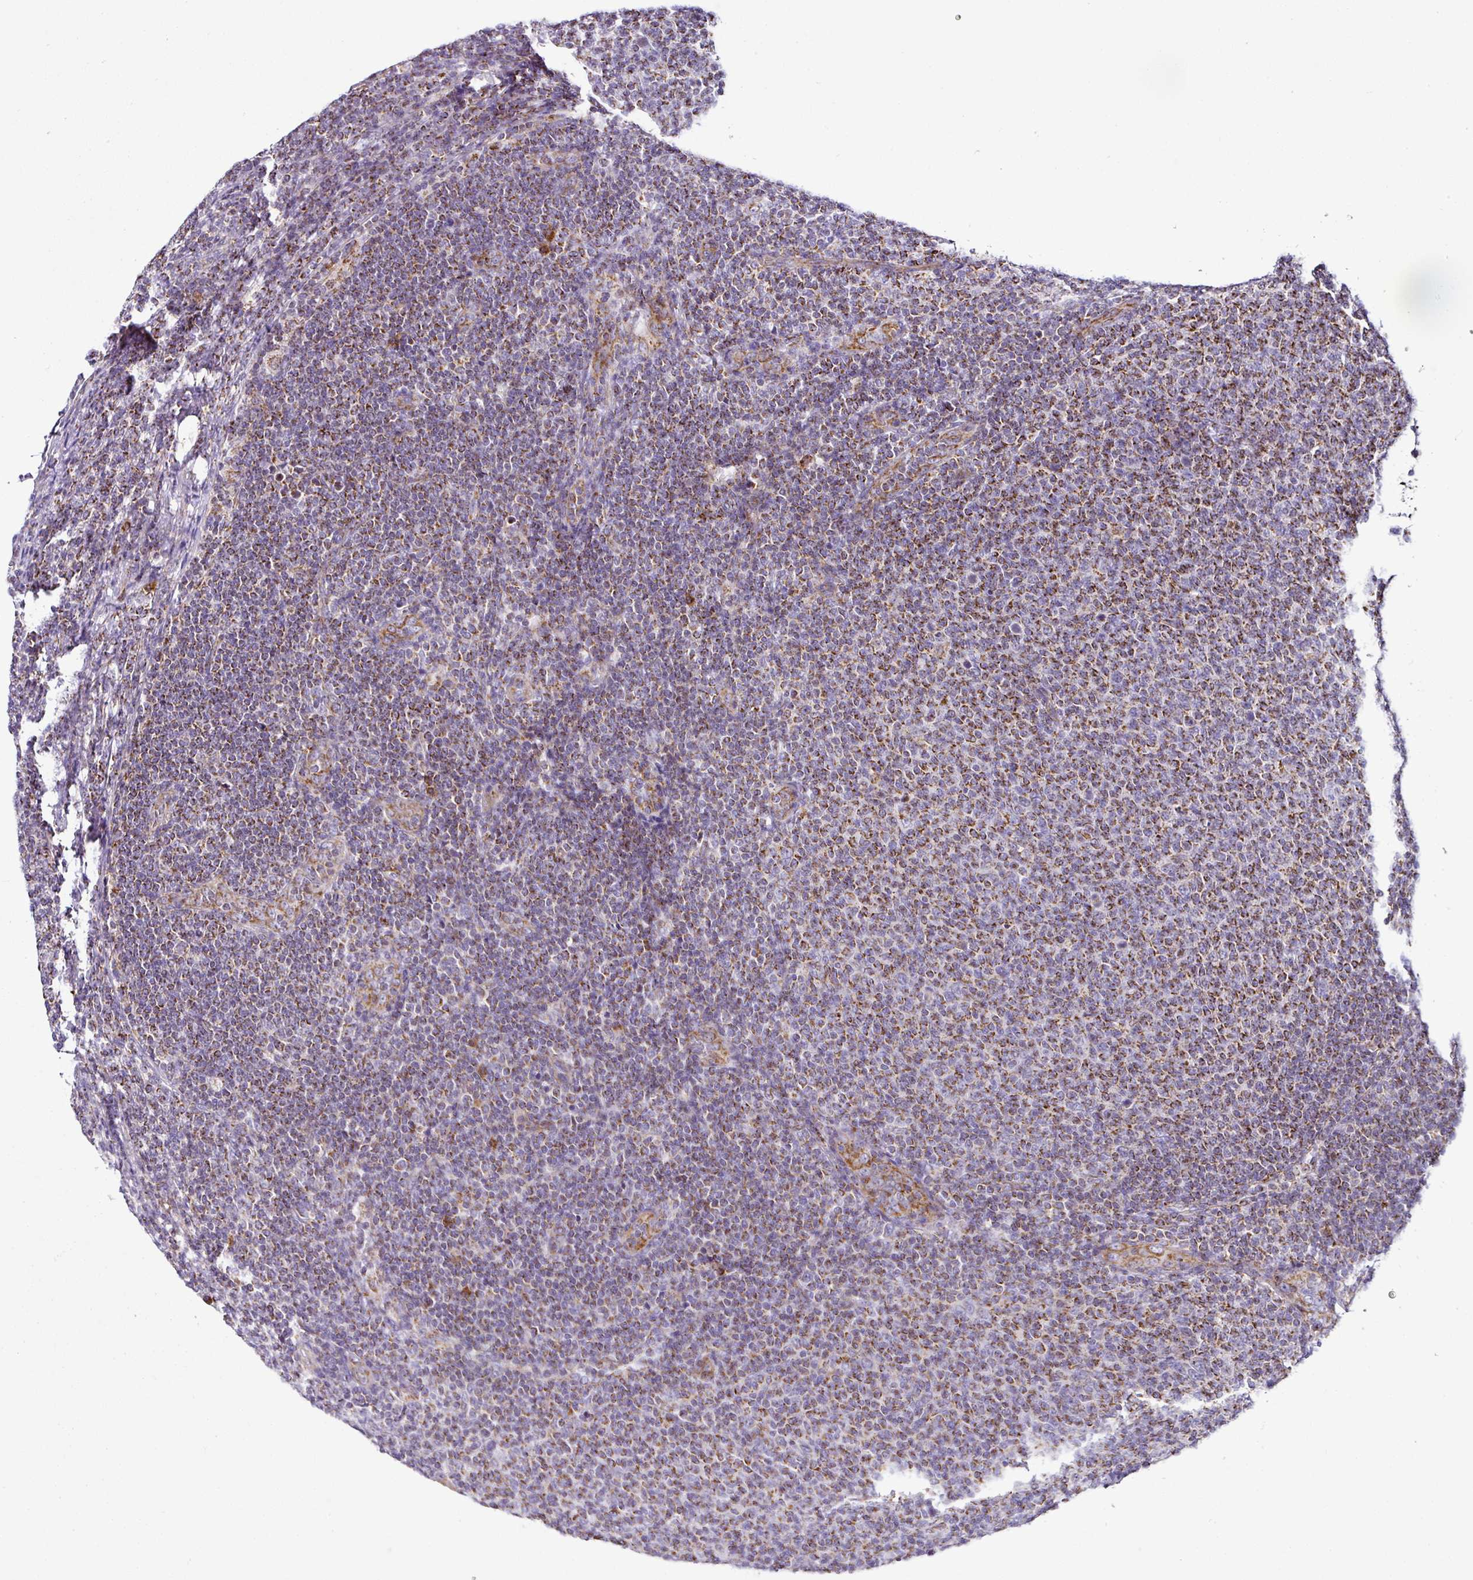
{"staining": {"intensity": "moderate", "quantity": "25%-75%", "location": "cytoplasmic/membranous"}, "tissue": "lymphoma", "cell_type": "Tumor cells", "image_type": "cancer", "snomed": [{"axis": "morphology", "description": "Malignant lymphoma, non-Hodgkin's type, Low grade"}, {"axis": "topography", "description": "Lymph node"}], "caption": "Human lymphoma stained with a brown dye demonstrates moderate cytoplasmic/membranous positive positivity in approximately 25%-75% of tumor cells.", "gene": "DPAGT1", "patient": {"sex": "male", "age": 66}}